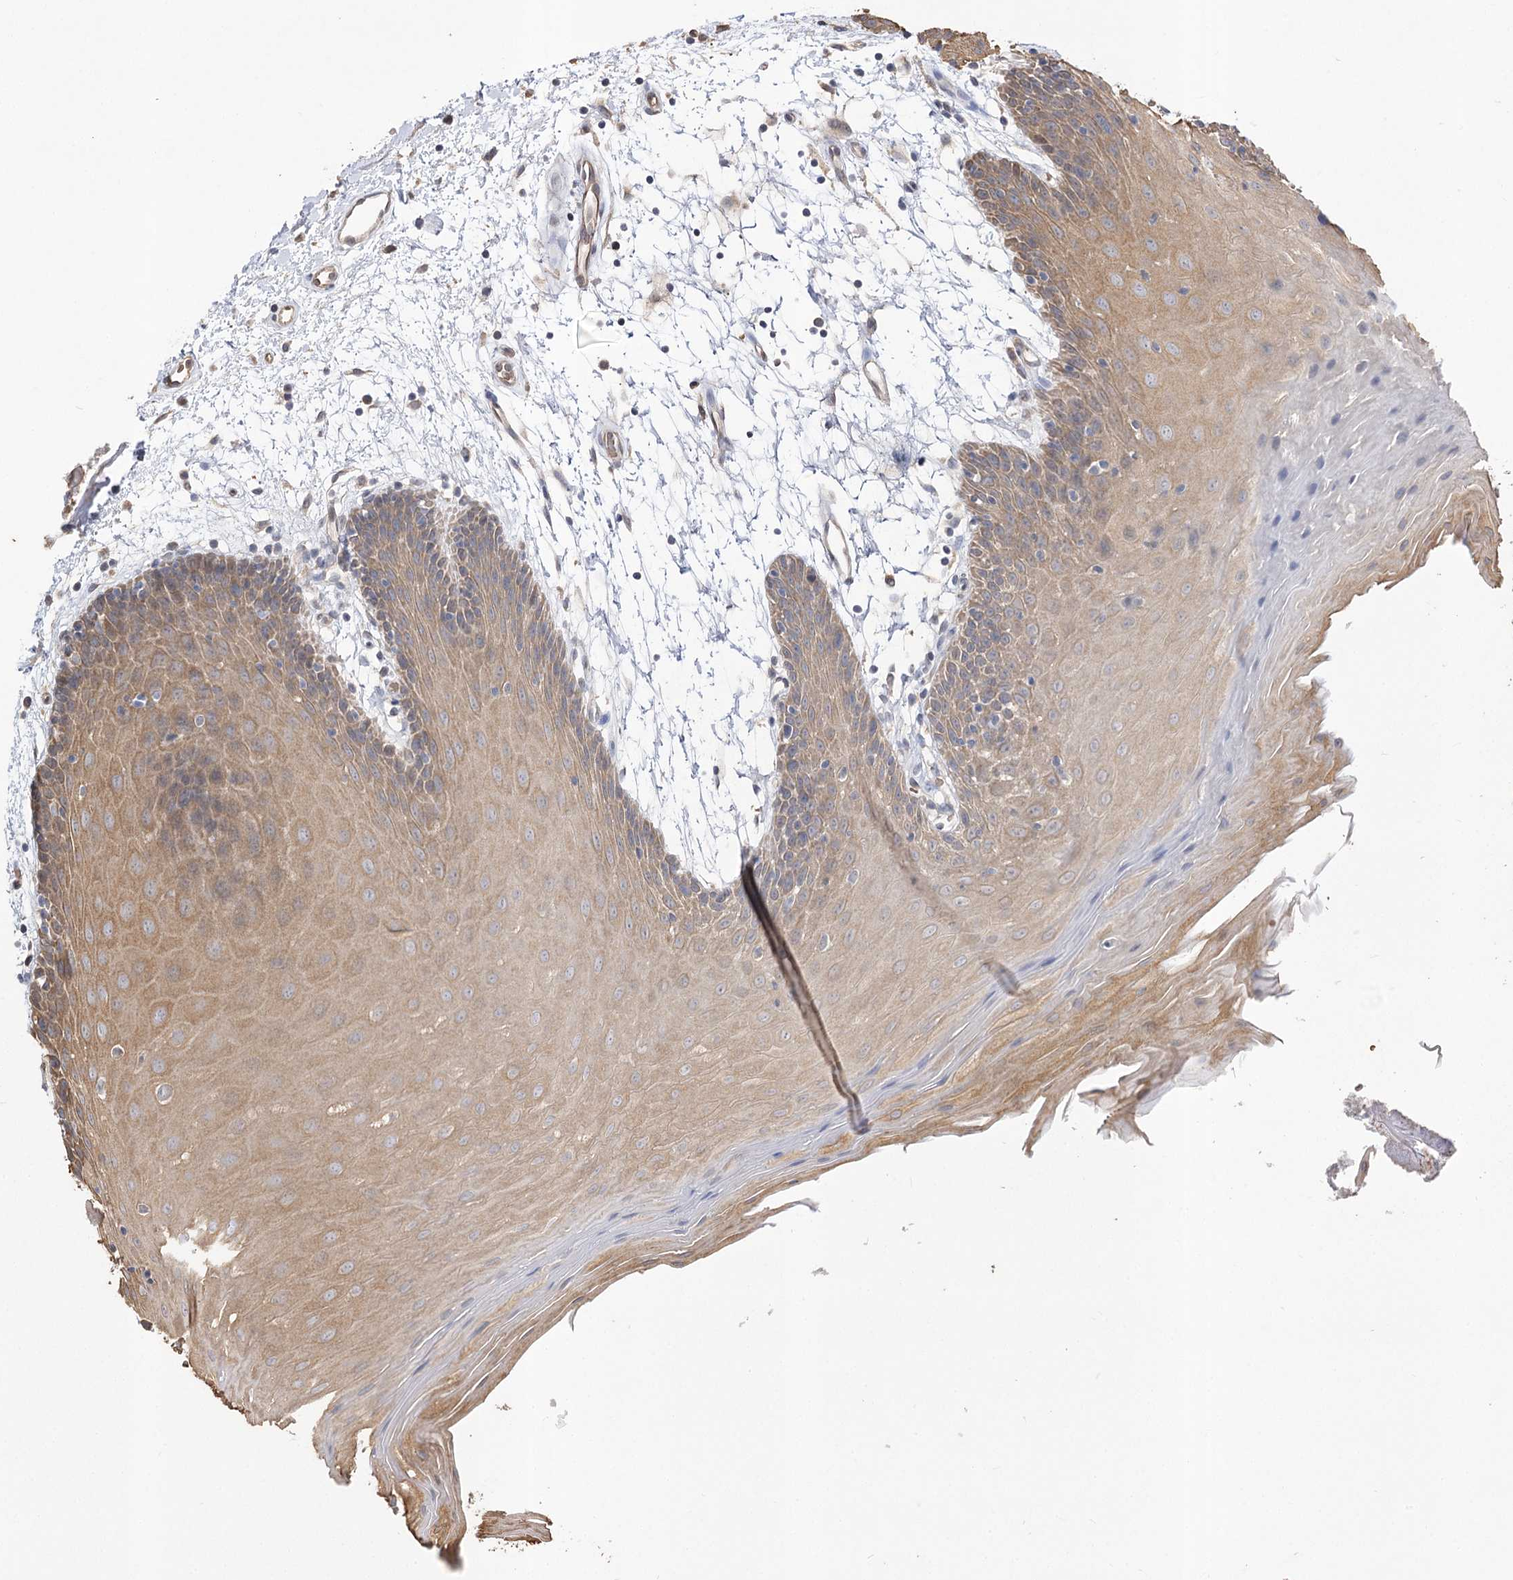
{"staining": {"intensity": "moderate", "quantity": ">75%", "location": "cytoplasmic/membranous"}, "tissue": "oral mucosa", "cell_type": "Squamous epithelial cells", "image_type": "normal", "snomed": [{"axis": "morphology", "description": "Normal tissue, NOS"}, {"axis": "topography", "description": "Skeletal muscle"}, {"axis": "topography", "description": "Oral tissue"}, {"axis": "topography", "description": "Salivary gland"}, {"axis": "topography", "description": "Peripheral nerve tissue"}], "caption": "Immunohistochemistry (IHC) staining of benign oral mucosa, which reveals medium levels of moderate cytoplasmic/membranous positivity in approximately >75% of squamous epithelial cells indicating moderate cytoplasmic/membranous protein staining. The staining was performed using DAB (brown) for protein detection and nuclei were counterstained in hematoxylin (blue).", "gene": "R3HDM2", "patient": {"sex": "male", "age": 54}}